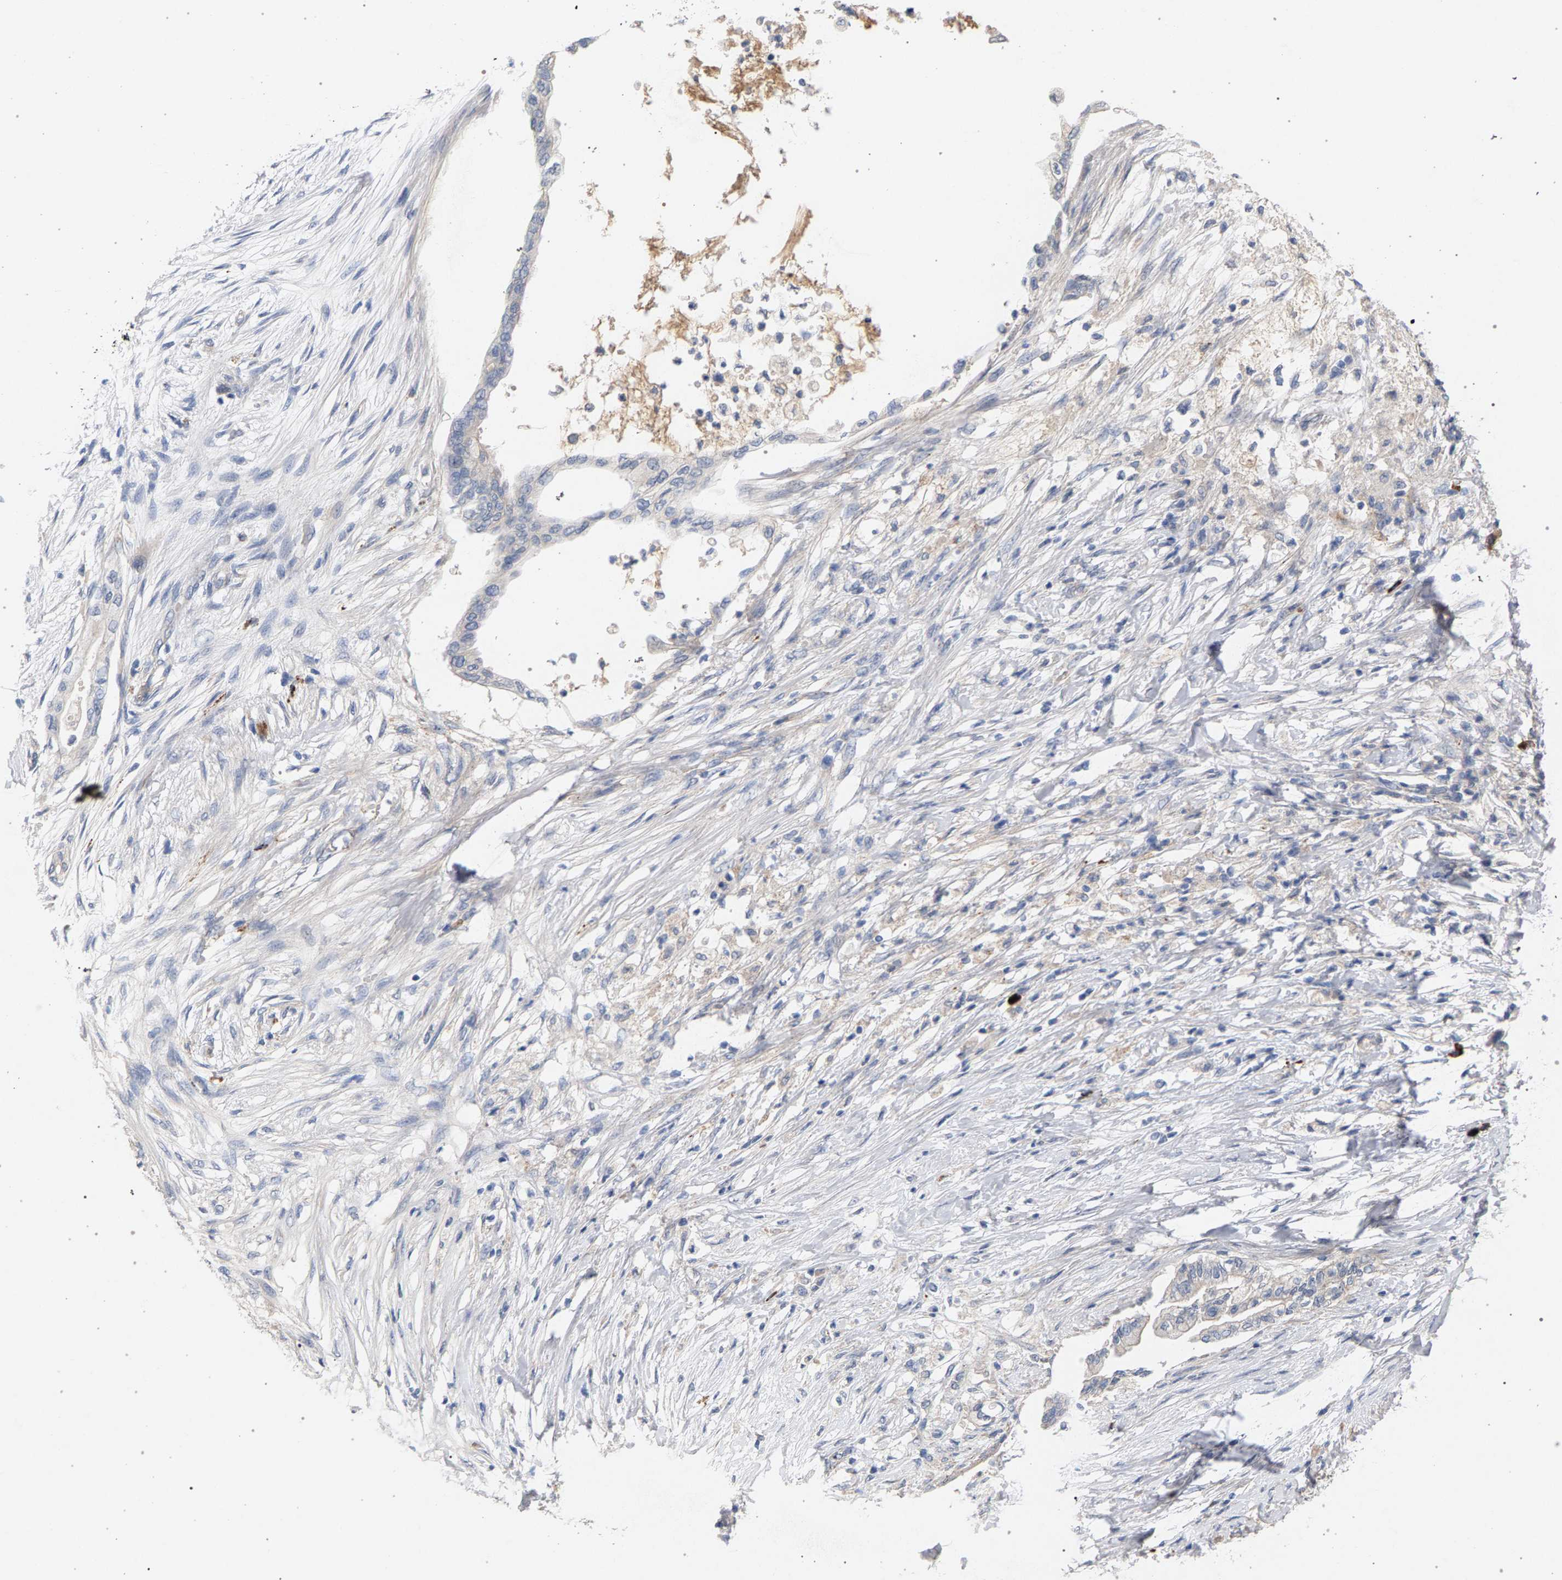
{"staining": {"intensity": "negative", "quantity": "none", "location": "none"}, "tissue": "pancreatic cancer", "cell_type": "Tumor cells", "image_type": "cancer", "snomed": [{"axis": "morphology", "description": "Normal tissue, NOS"}, {"axis": "morphology", "description": "Adenocarcinoma, NOS"}, {"axis": "topography", "description": "Pancreas"}, {"axis": "topography", "description": "Duodenum"}], "caption": "Immunohistochemistry of adenocarcinoma (pancreatic) reveals no positivity in tumor cells.", "gene": "MAMDC2", "patient": {"sex": "female", "age": 60}}